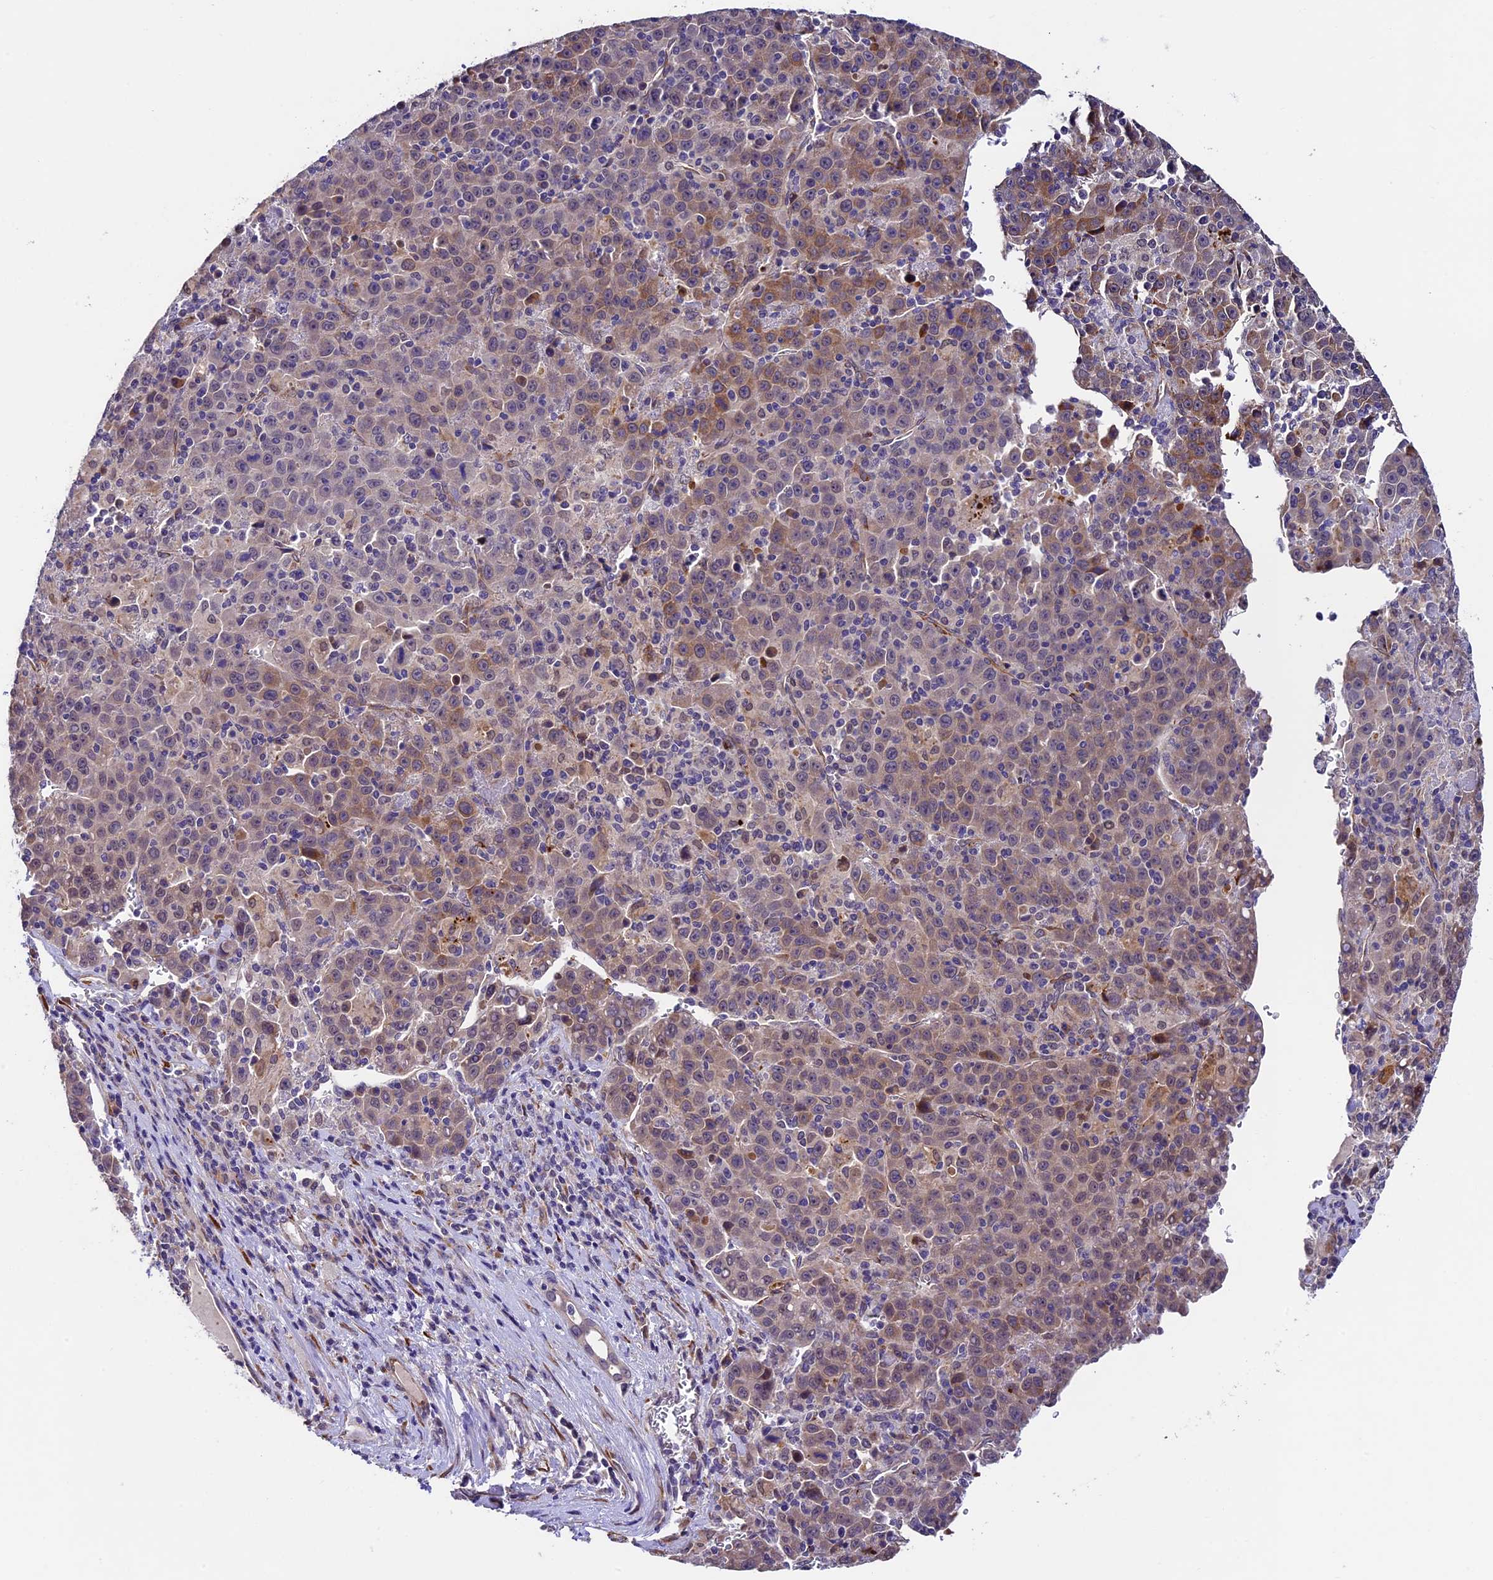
{"staining": {"intensity": "moderate", "quantity": "<25%", "location": "cytoplasmic/membranous"}, "tissue": "liver cancer", "cell_type": "Tumor cells", "image_type": "cancer", "snomed": [{"axis": "morphology", "description": "Carcinoma, Hepatocellular, NOS"}, {"axis": "topography", "description": "Liver"}], "caption": "Moderate cytoplasmic/membranous positivity for a protein is appreciated in about <25% of tumor cells of liver cancer (hepatocellular carcinoma) using IHC.", "gene": "LSM7", "patient": {"sex": "female", "age": 53}}